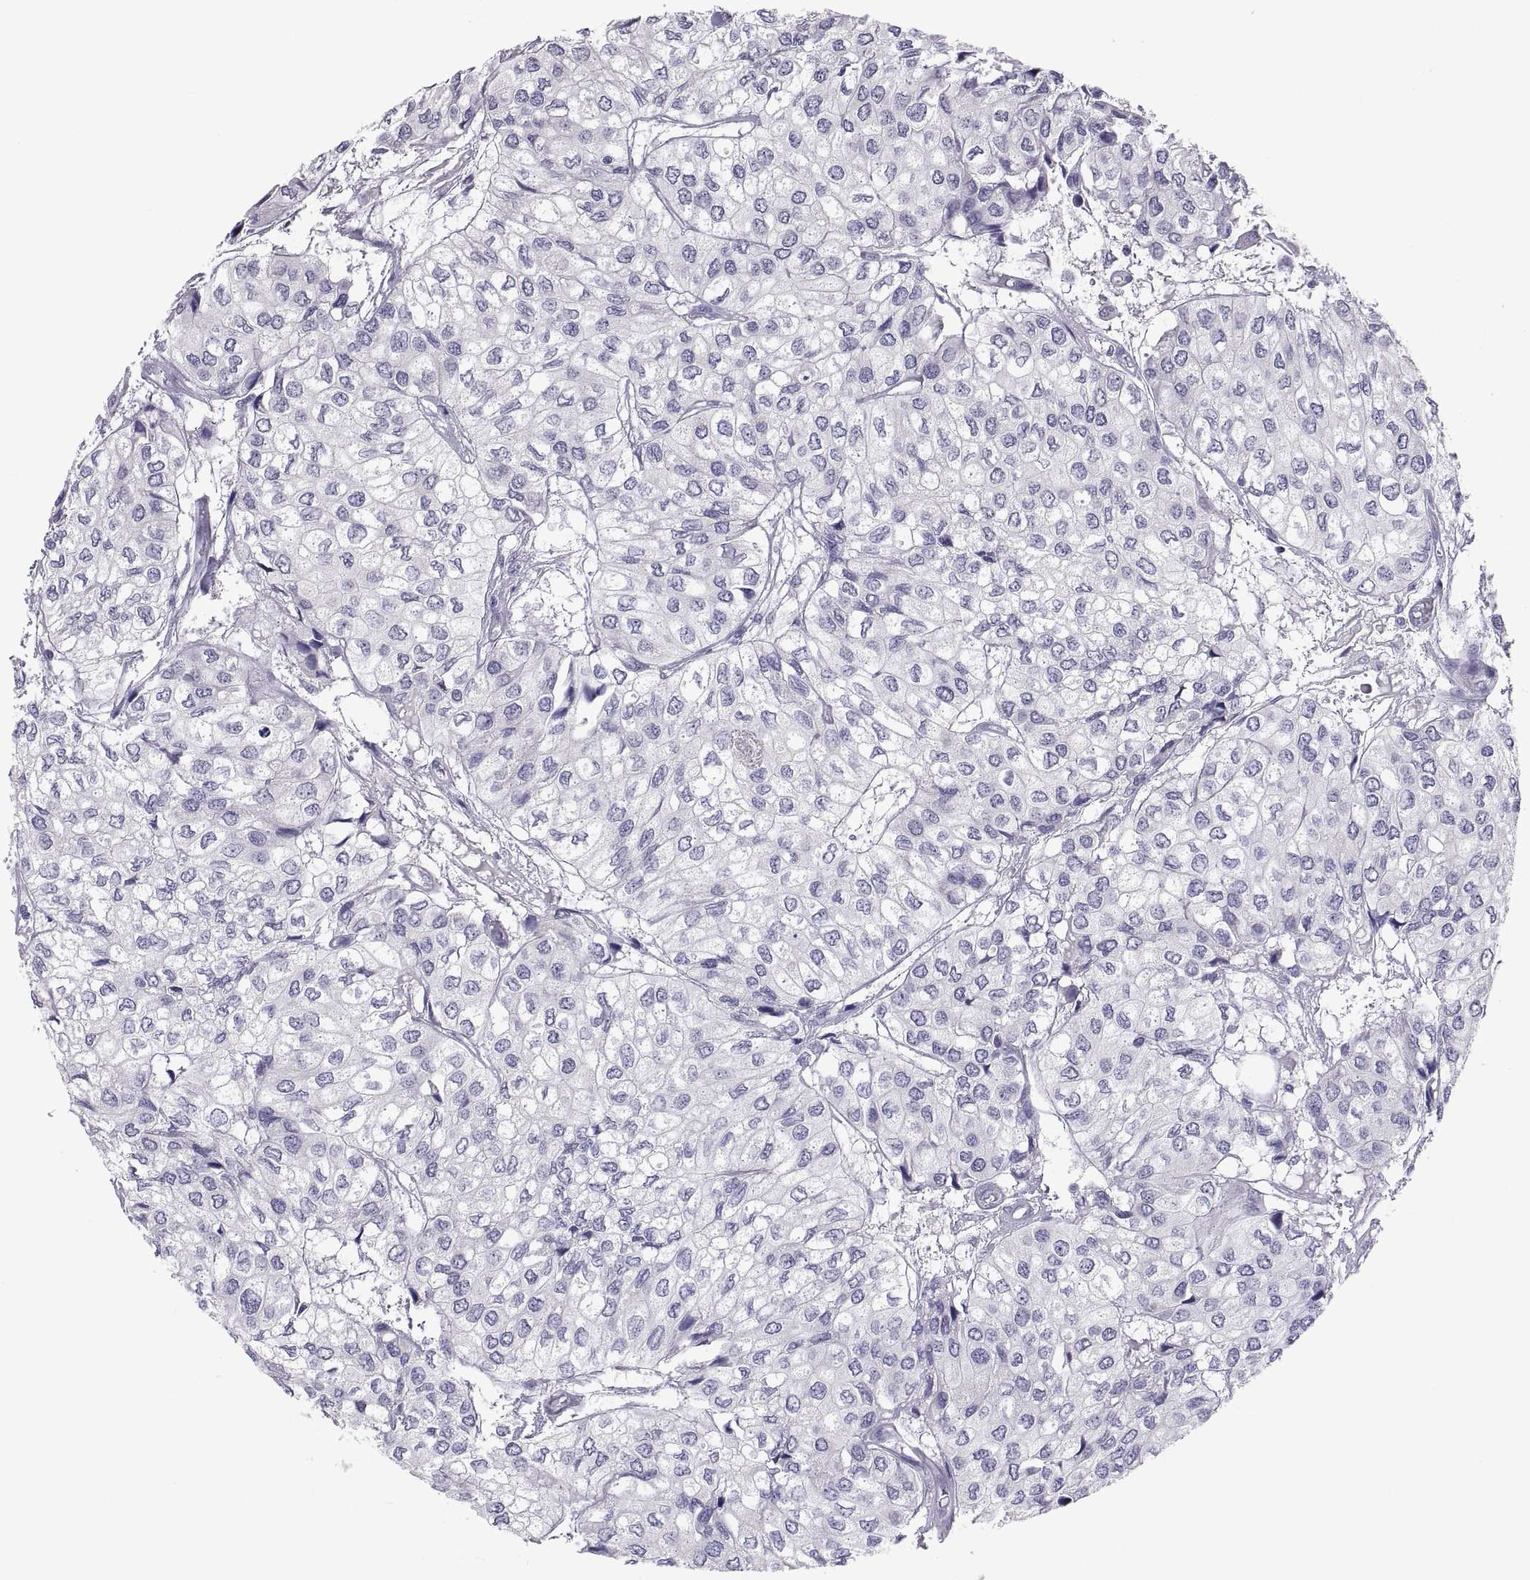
{"staining": {"intensity": "negative", "quantity": "none", "location": "none"}, "tissue": "urothelial cancer", "cell_type": "Tumor cells", "image_type": "cancer", "snomed": [{"axis": "morphology", "description": "Urothelial carcinoma, High grade"}, {"axis": "topography", "description": "Urinary bladder"}], "caption": "IHC photomicrograph of urothelial carcinoma (high-grade) stained for a protein (brown), which exhibits no expression in tumor cells. (Brightfield microscopy of DAB immunohistochemistry at high magnification).", "gene": "FAM170A", "patient": {"sex": "male", "age": 73}}